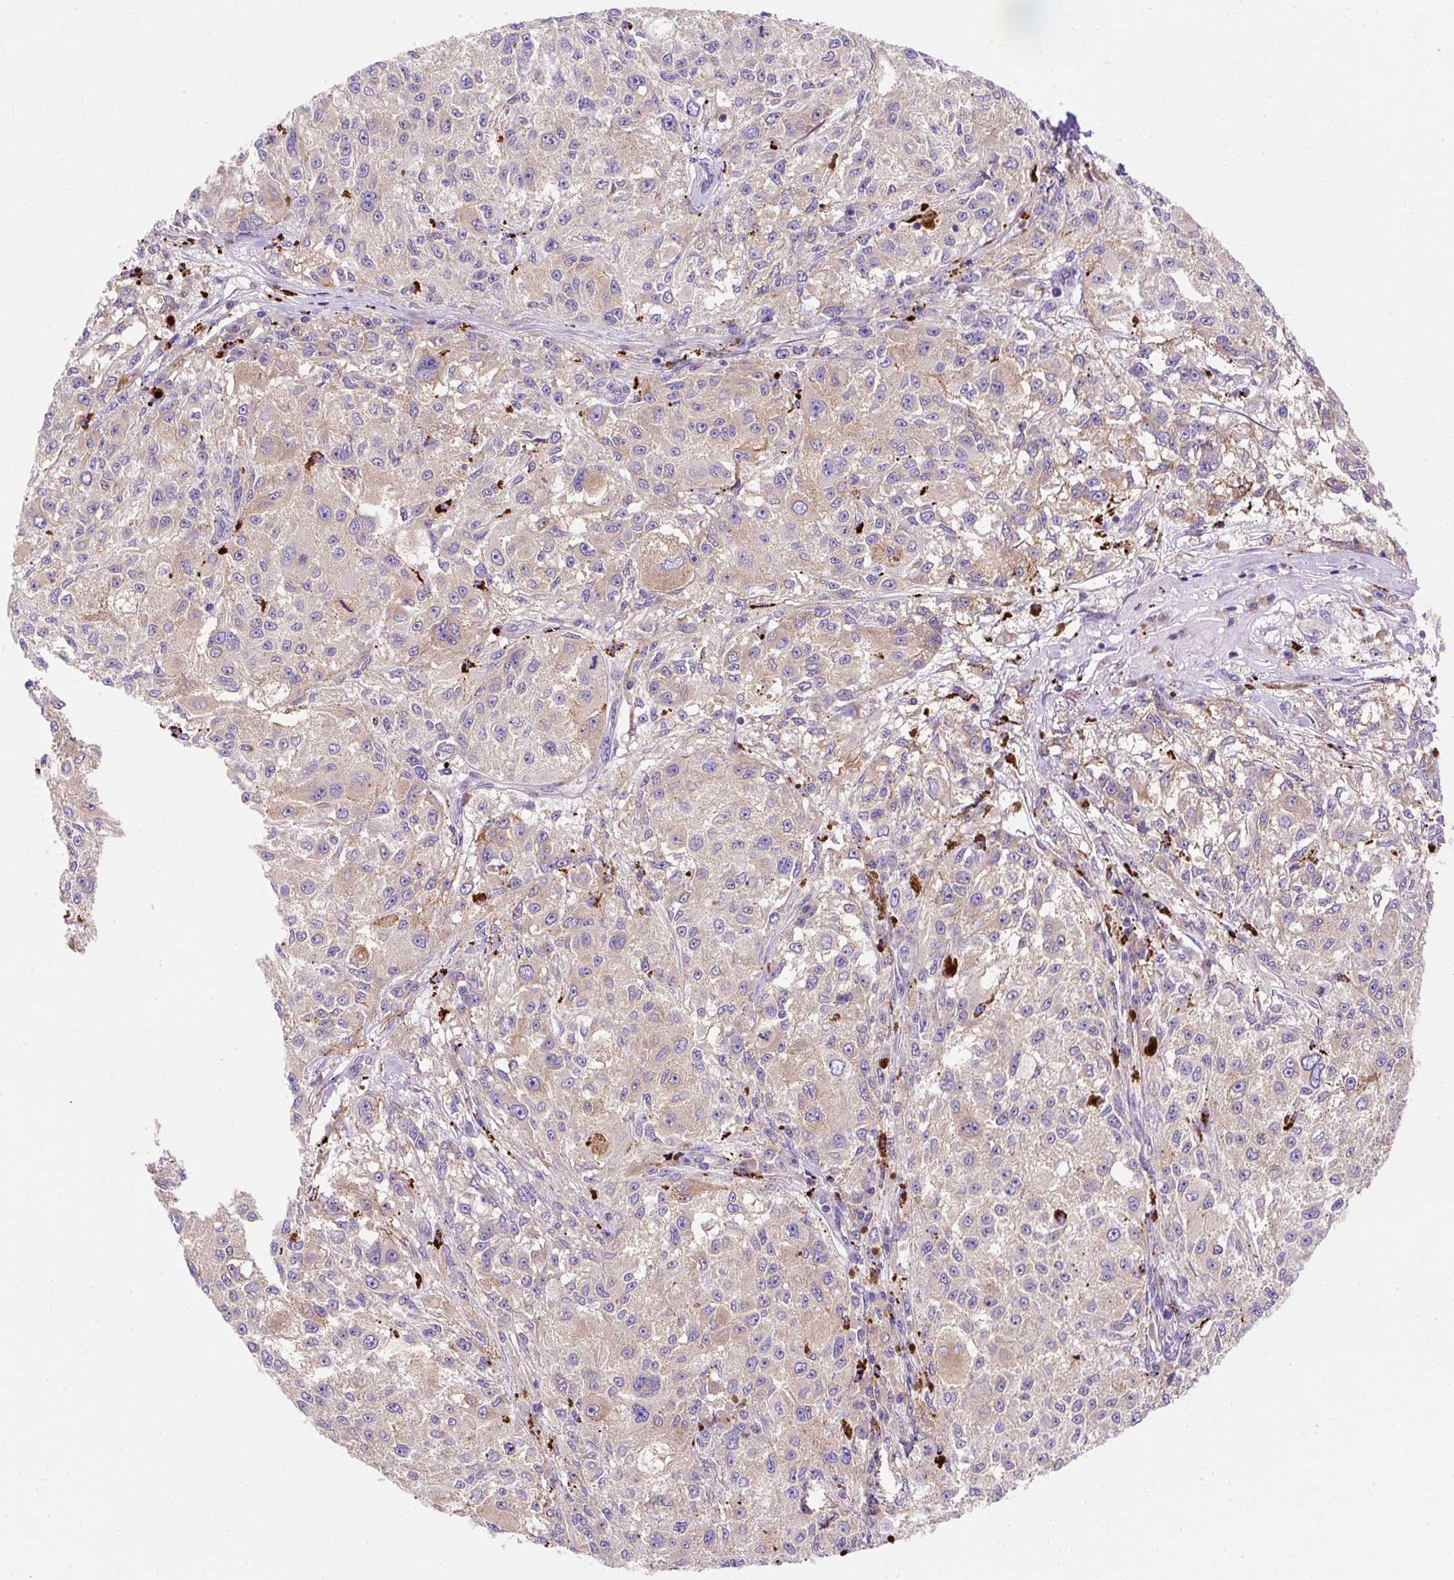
{"staining": {"intensity": "weak", "quantity": "25%-75%", "location": "cytoplasmic/membranous"}, "tissue": "melanoma", "cell_type": "Tumor cells", "image_type": "cancer", "snomed": [{"axis": "morphology", "description": "Necrosis, NOS"}, {"axis": "morphology", "description": "Malignant melanoma, NOS"}, {"axis": "topography", "description": "Skin"}], "caption": "Malignant melanoma stained with immunohistochemistry (IHC) reveals weak cytoplasmic/membranous staining in about 25%-75% of tumor cells.", "gene": "OR4K15", "patient": {"sex": "female", "age": 87}}